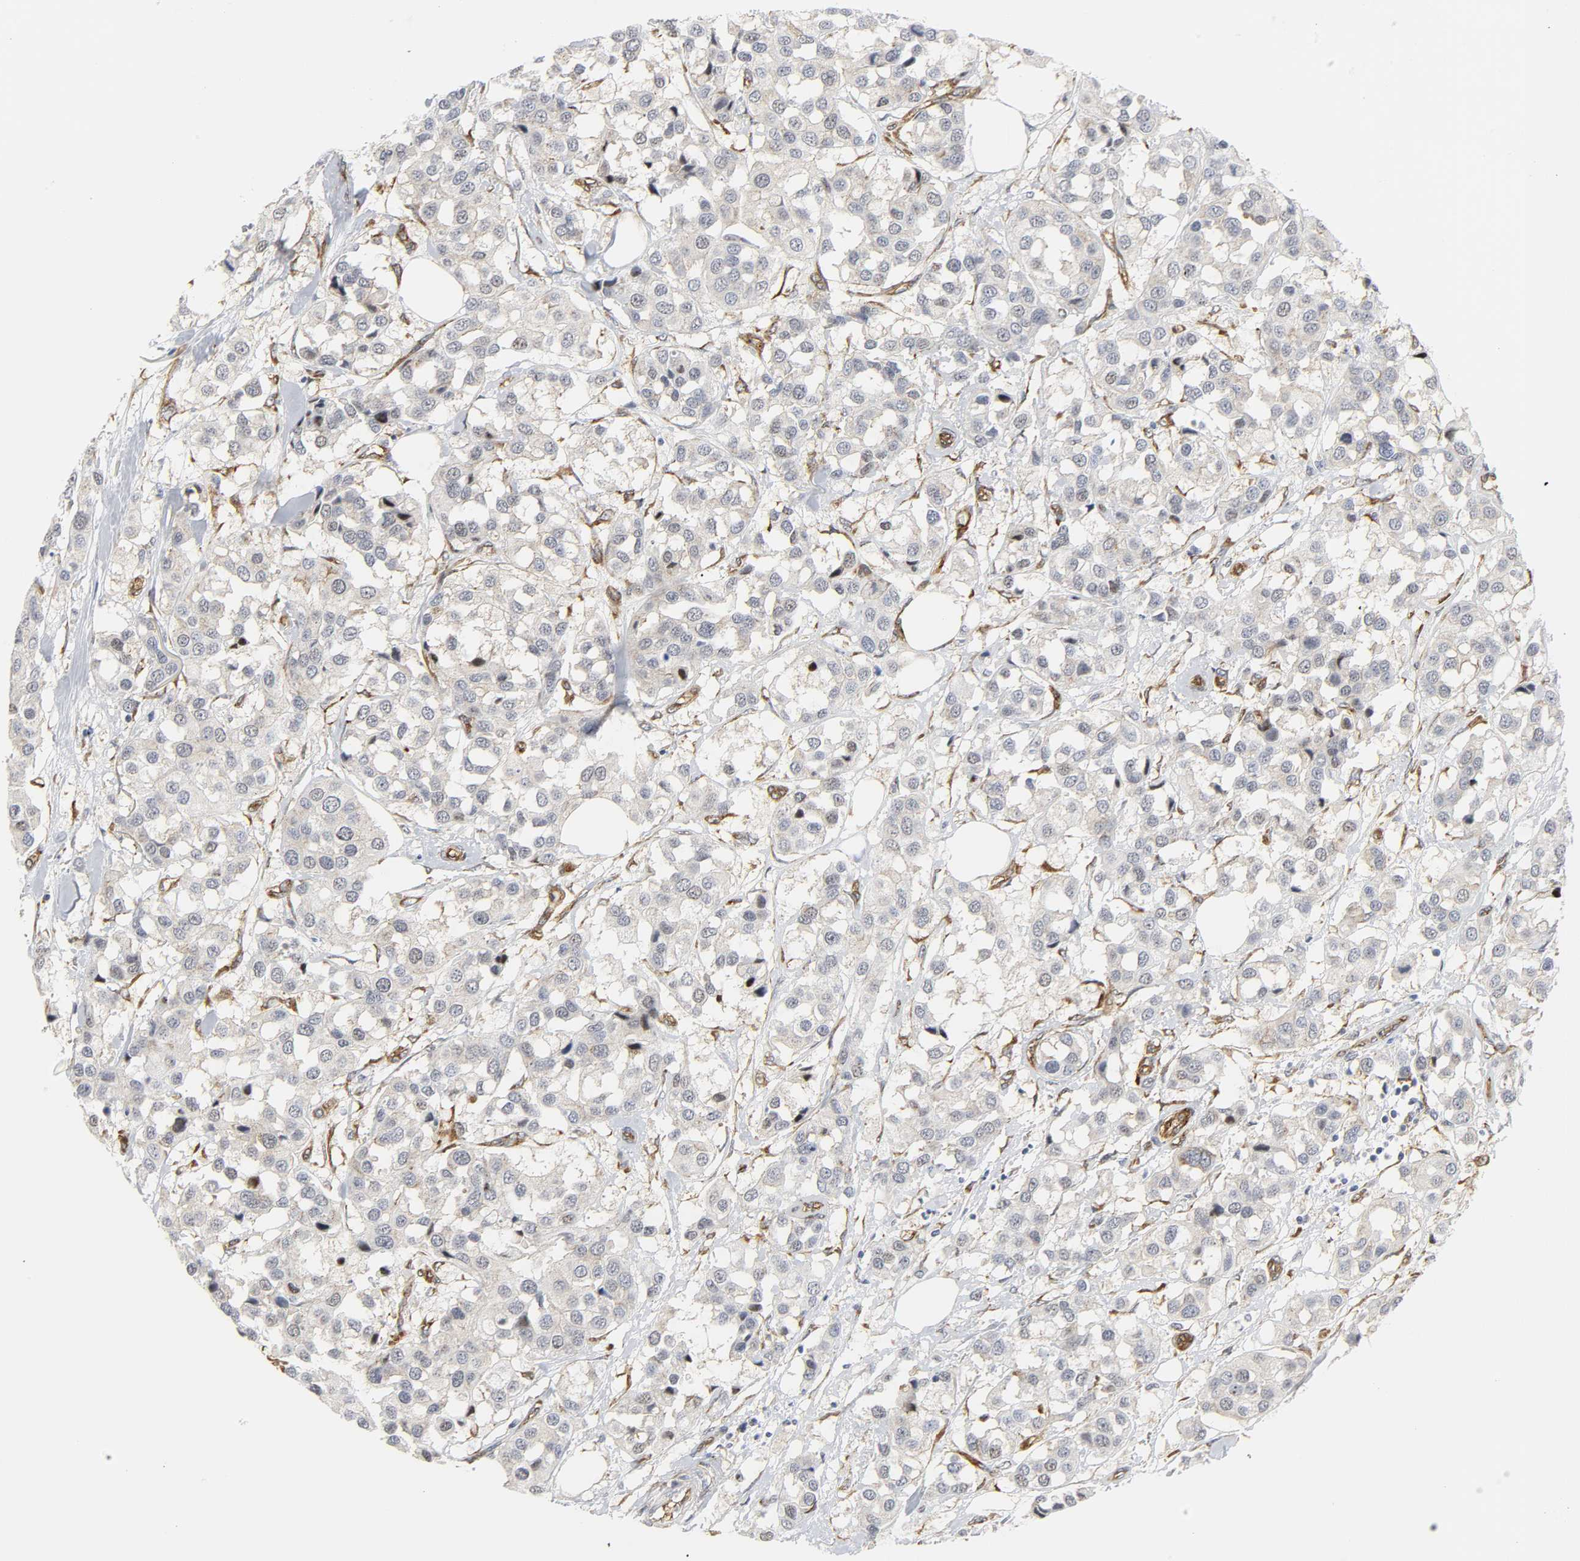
{"staining": {"intensity": "negative", "quantity": "none", "location": "none"}, "tissue": "breast cancer", "cell_type": "Tumor cells", "image_type": "cancer", "snomed": [{"axis": "morphology", "description": "Duct carcinoma"}, {"axis": "topography", "description": "Breast"}], "caption": "Tumor cells show no significant protein staining in breast intraductal carcinoma.", "gene": "DOCK1", "patient": {"sex": "female", "age": 80}}